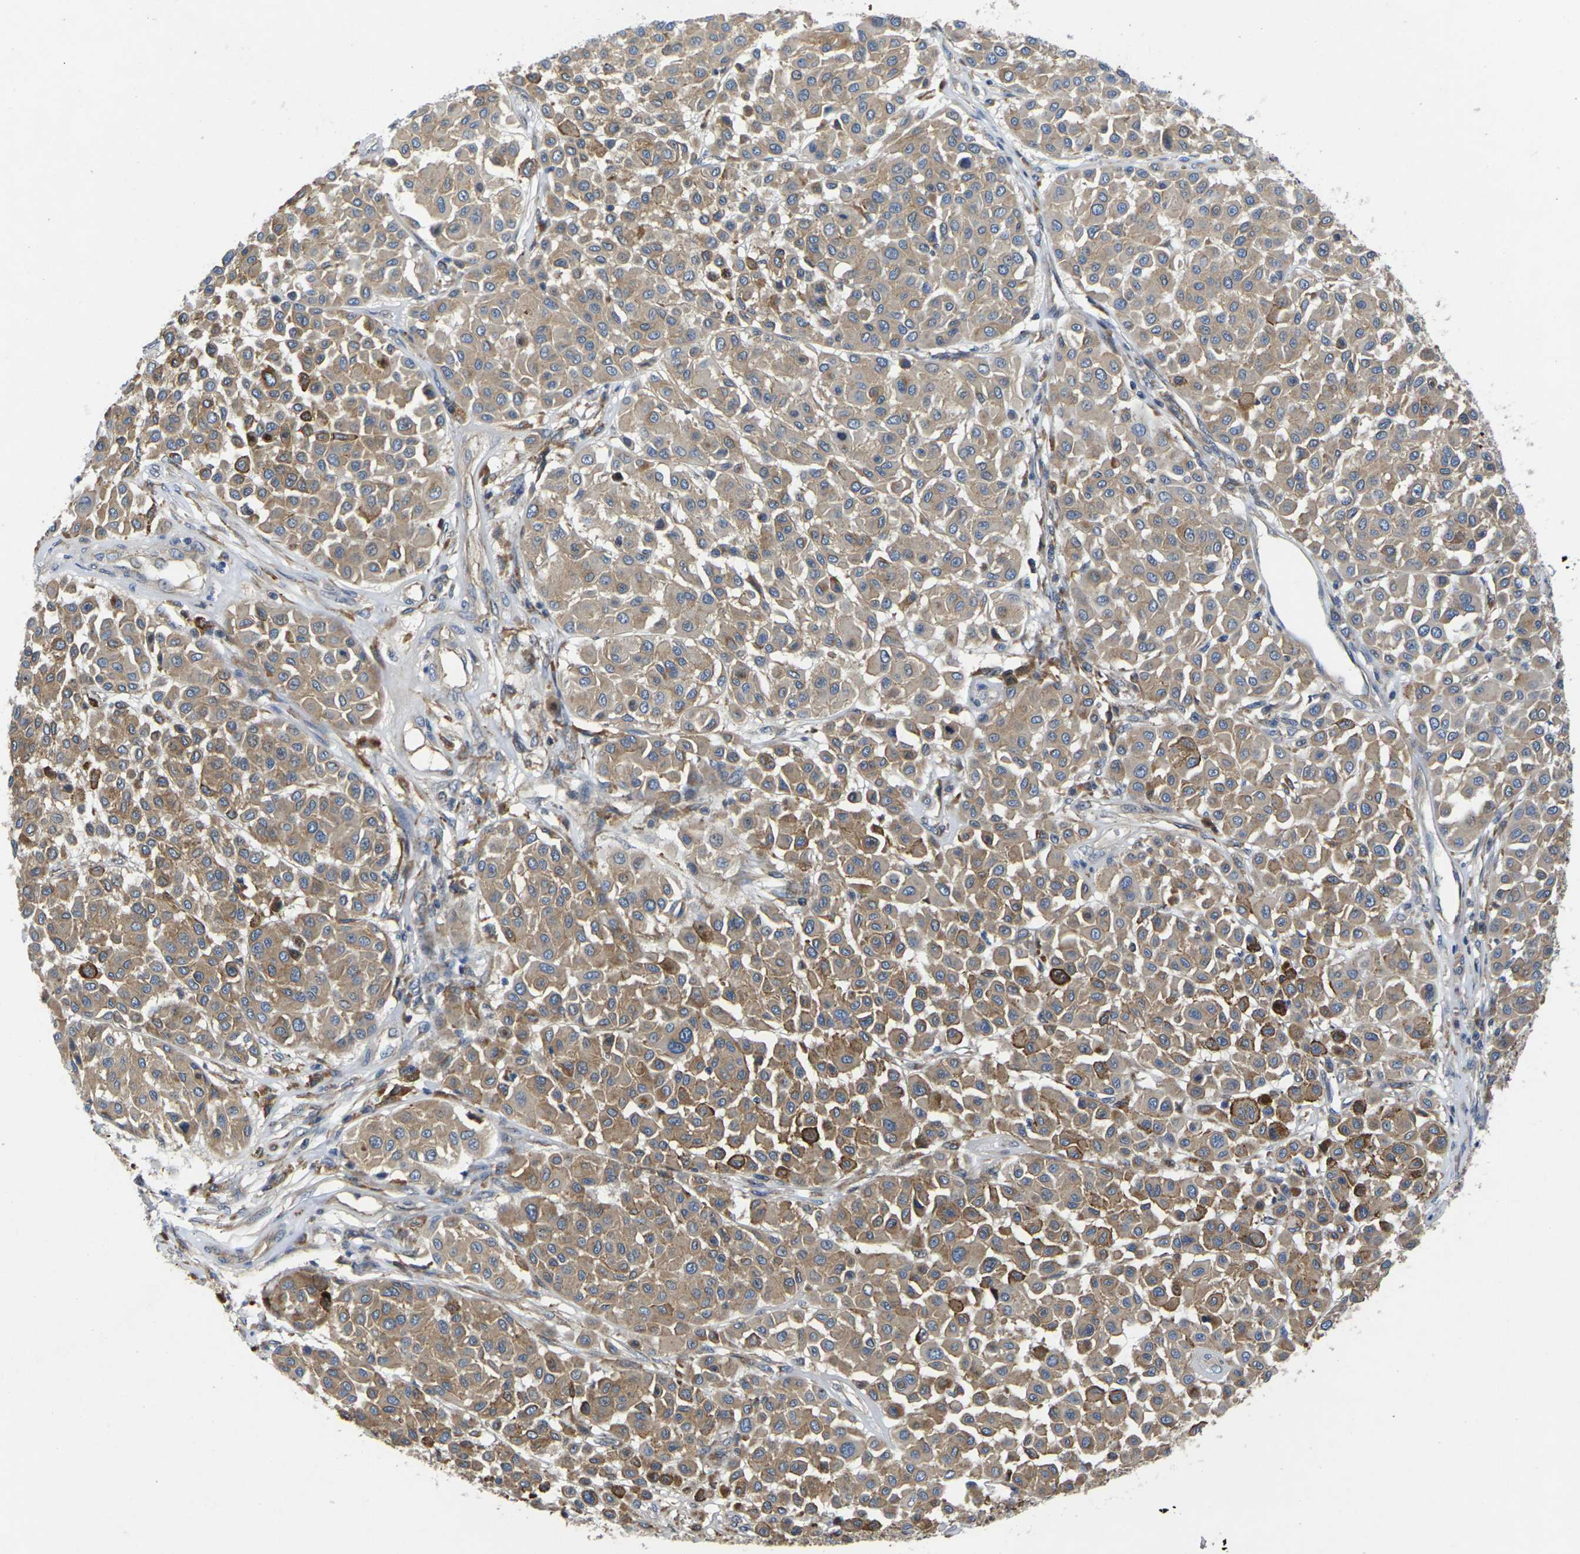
{"staining": {"intensity": "moderate", "quantity": ">75%", "location": "cytoplasmic/membranous"}, "tissue": "melanoma", "cell_type": "Tumor cells", "image_type": "cancer", "snomed": [{"axis": "morphology", "description": "Malignant melanoma, Metastatic site"}, {"axis": "topography", "description": "Soft tissue"}], "caption": "A brown stain labels moderate cytoplasmic/membranous staining of a protein in human malignant melanoma (metastatic site) tumor cells.", "gene": "SCNN1A", "patient": {"sex": "male", "age": 41}}